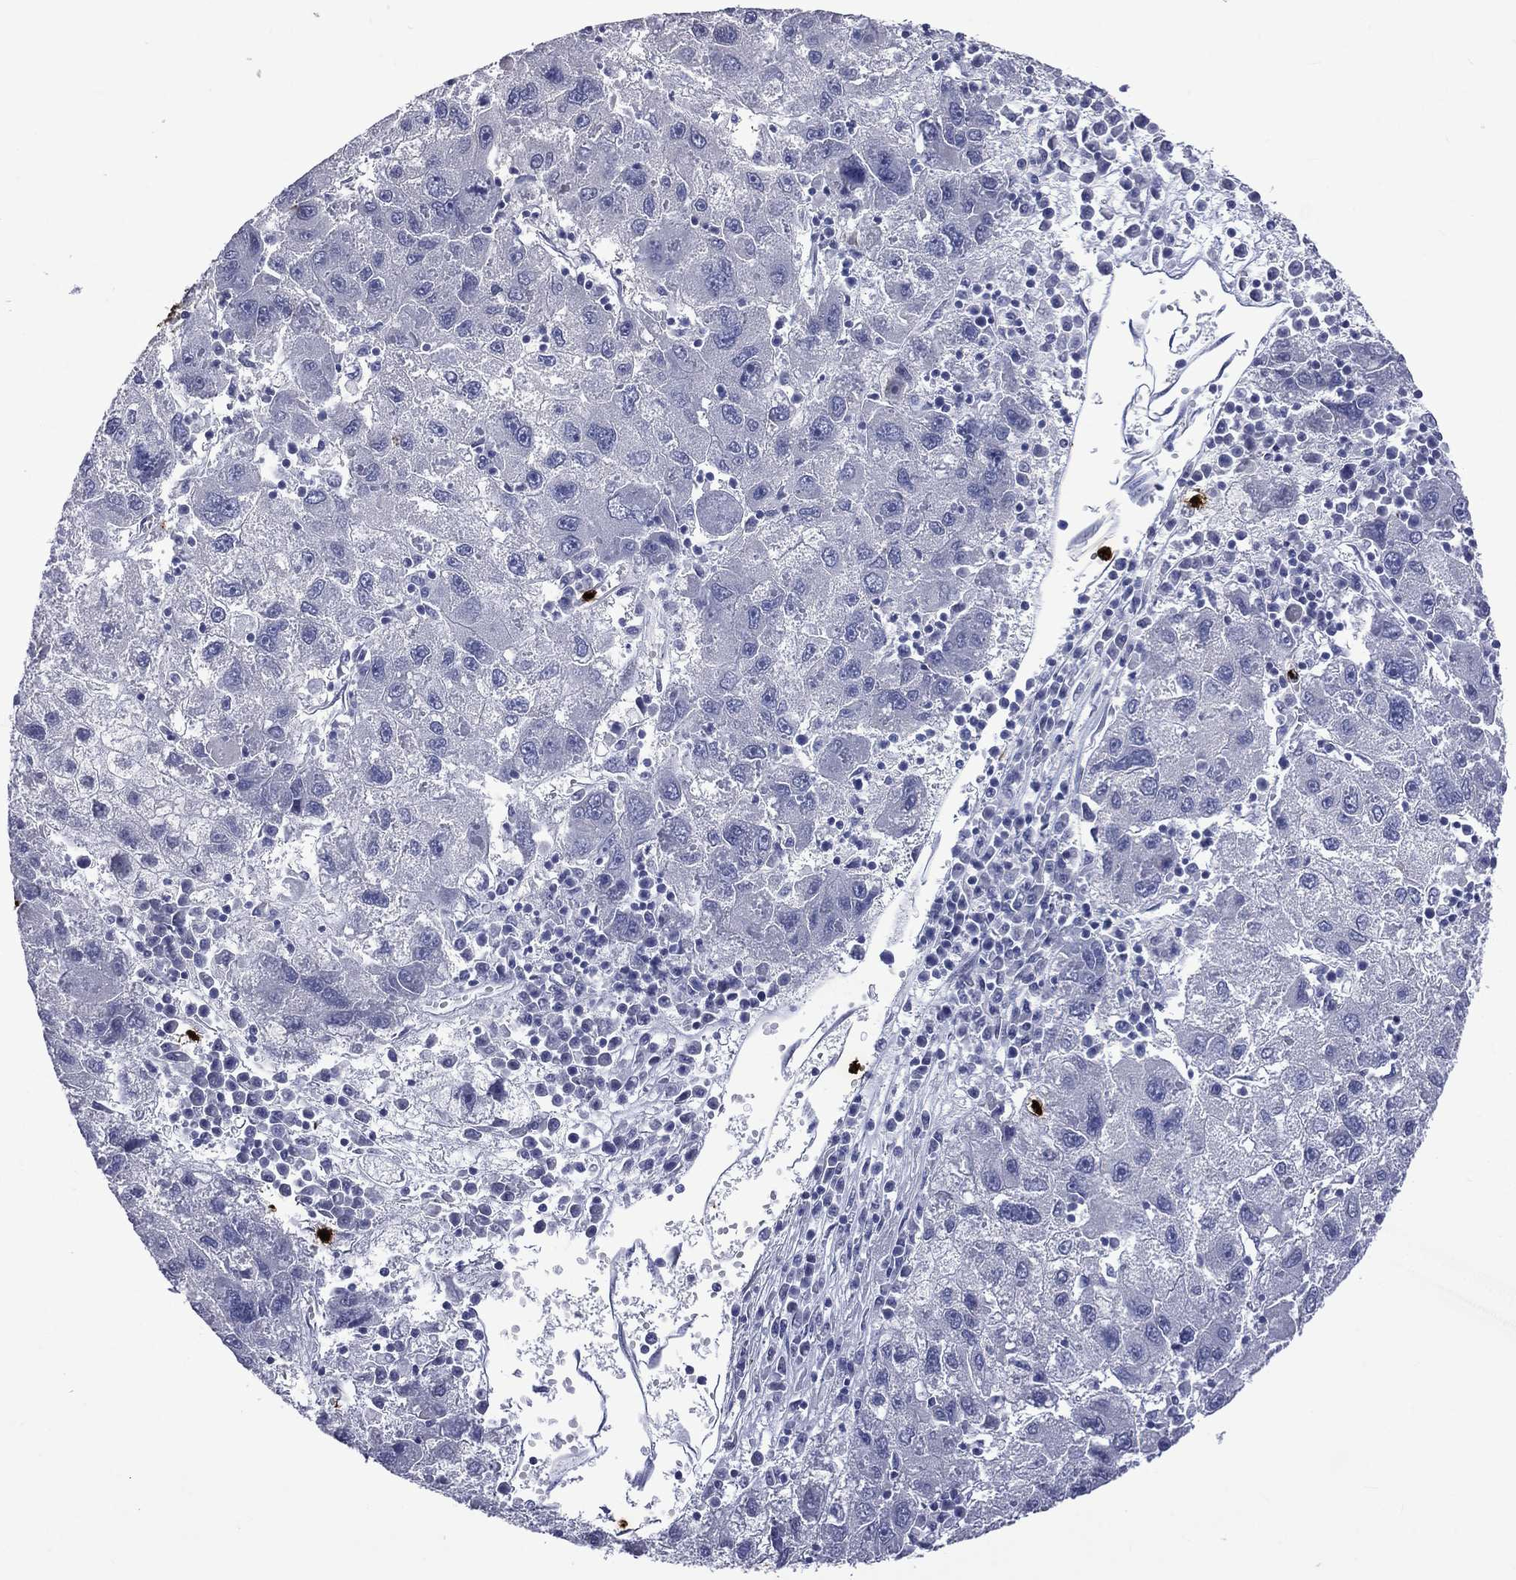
{"staining": {"intensity": "negative", "quantity": "none", "location": "none"}, "tissue": "liver cancer", "cell_type": "Tumor cells", "image_type": "cancer", "snomed": [{"axis": "morphology", "description": "Carcinoma, Hepatocellular, NOS"}, {"axis": "topography", "description": "Liver"}], "caption": "Human liver hepatocellular carcinoma stained for a protein using immunohistochemistry demonstrates no staining in tumor cells.", "gene": "ELANE", "patient": {"sex": "male", "age": 75}}